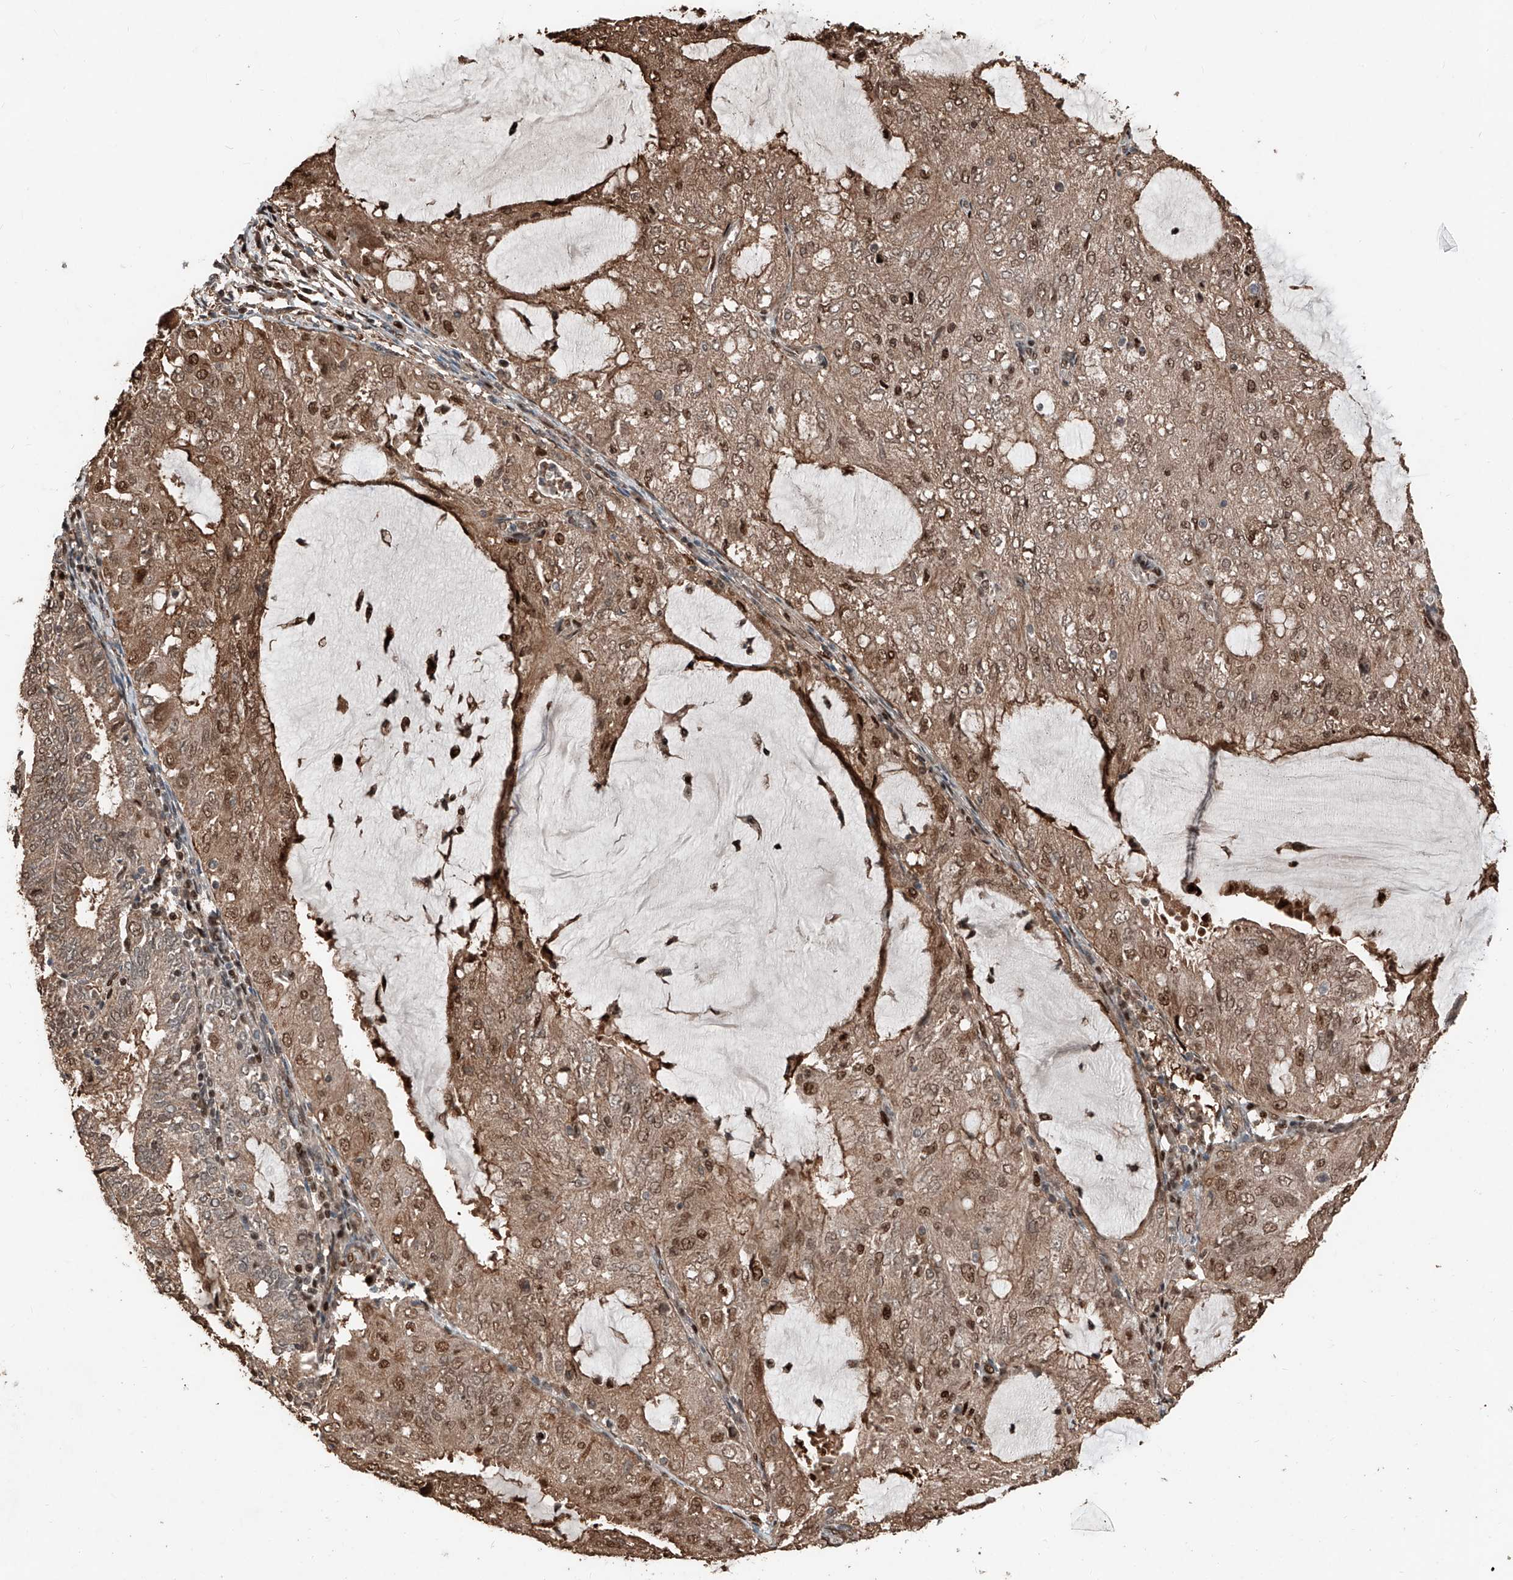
{"staining": {"intensity": "moderate", "quantity": ">75%", "location": "cytoplasmic/membranous,nuclear"}, "tissue": "endometrial cancer", "cell_type": "Tumor cells", "image_type": "cancer", "snomed": [{"axis": "morphology", "description": "Adenocarcinoma, NOS"}, {"axis": "topography", "description": "Endometrium"}], "caption": "Endometrial cancer was stained to show a protein in brown. There is medium levels of moderate cytoplasmic/membranous and nuclear expression in approximately >75% of tumor cells.", "gene": "RMND1", "patient": {"sex": "female", "age": 81}}